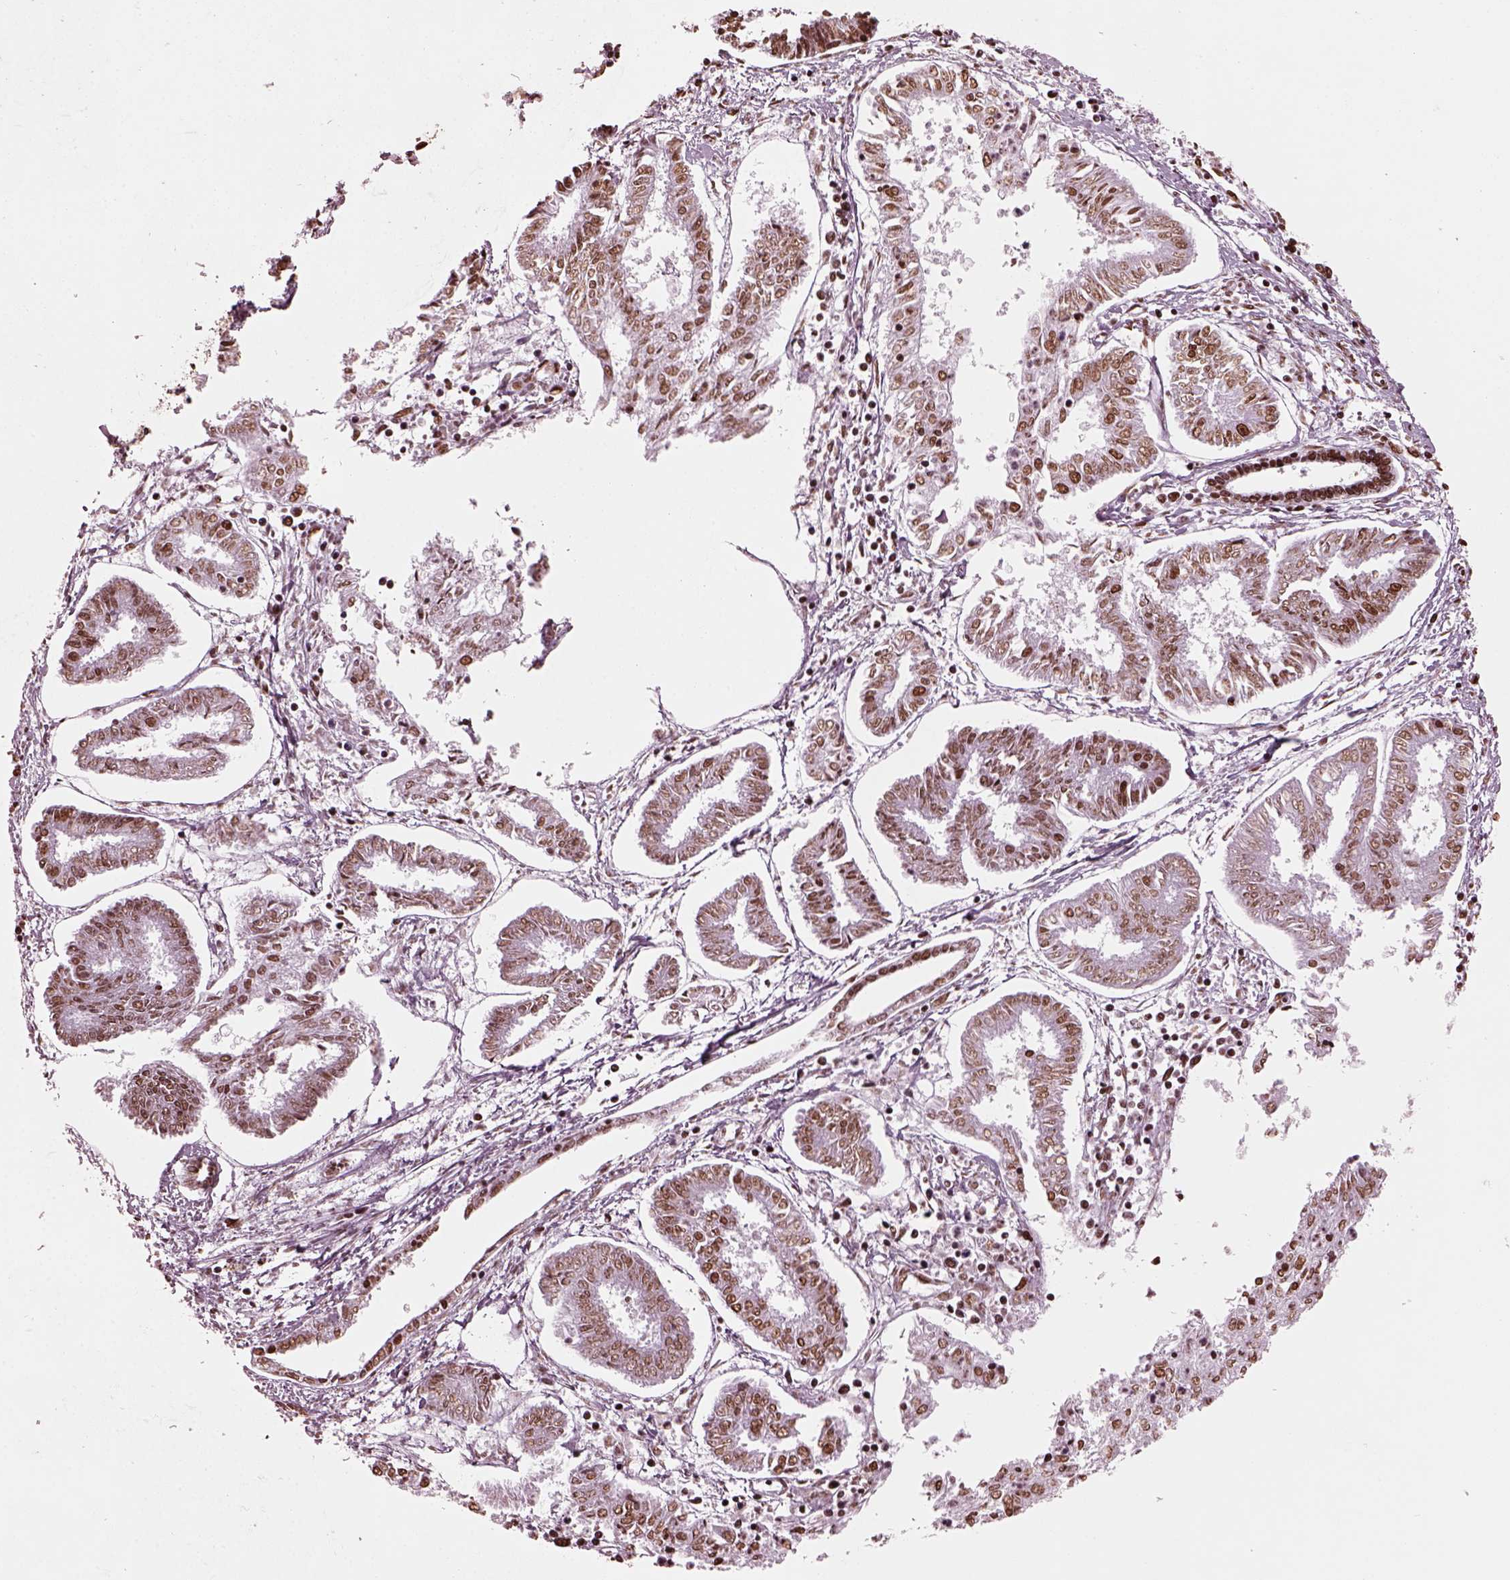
{"staining": {"intensity": "strong", "quantity": ">75%", "location": "nuclear"}, "tissue": "endometrial cancer", "cell_type": "Tumor cells", "image_type": "cancer", "snomed": [{"axis": "morphology", "description": "Adenocarcinoma, NOS"}, {"axis": "topography", "description": "Endometrium"}], "caption": "Immunohistochemistry (IHC) image of neoplastic tissue: endometrial adenocarcinoma stained using IHC exhibits high levels of strong protein expression localized specifically in the nuclear of tumor cells, appearing as a nuclear brown color.", "gene": "CBFA2T3", "patient": {"sex": "female", "age": 68}}